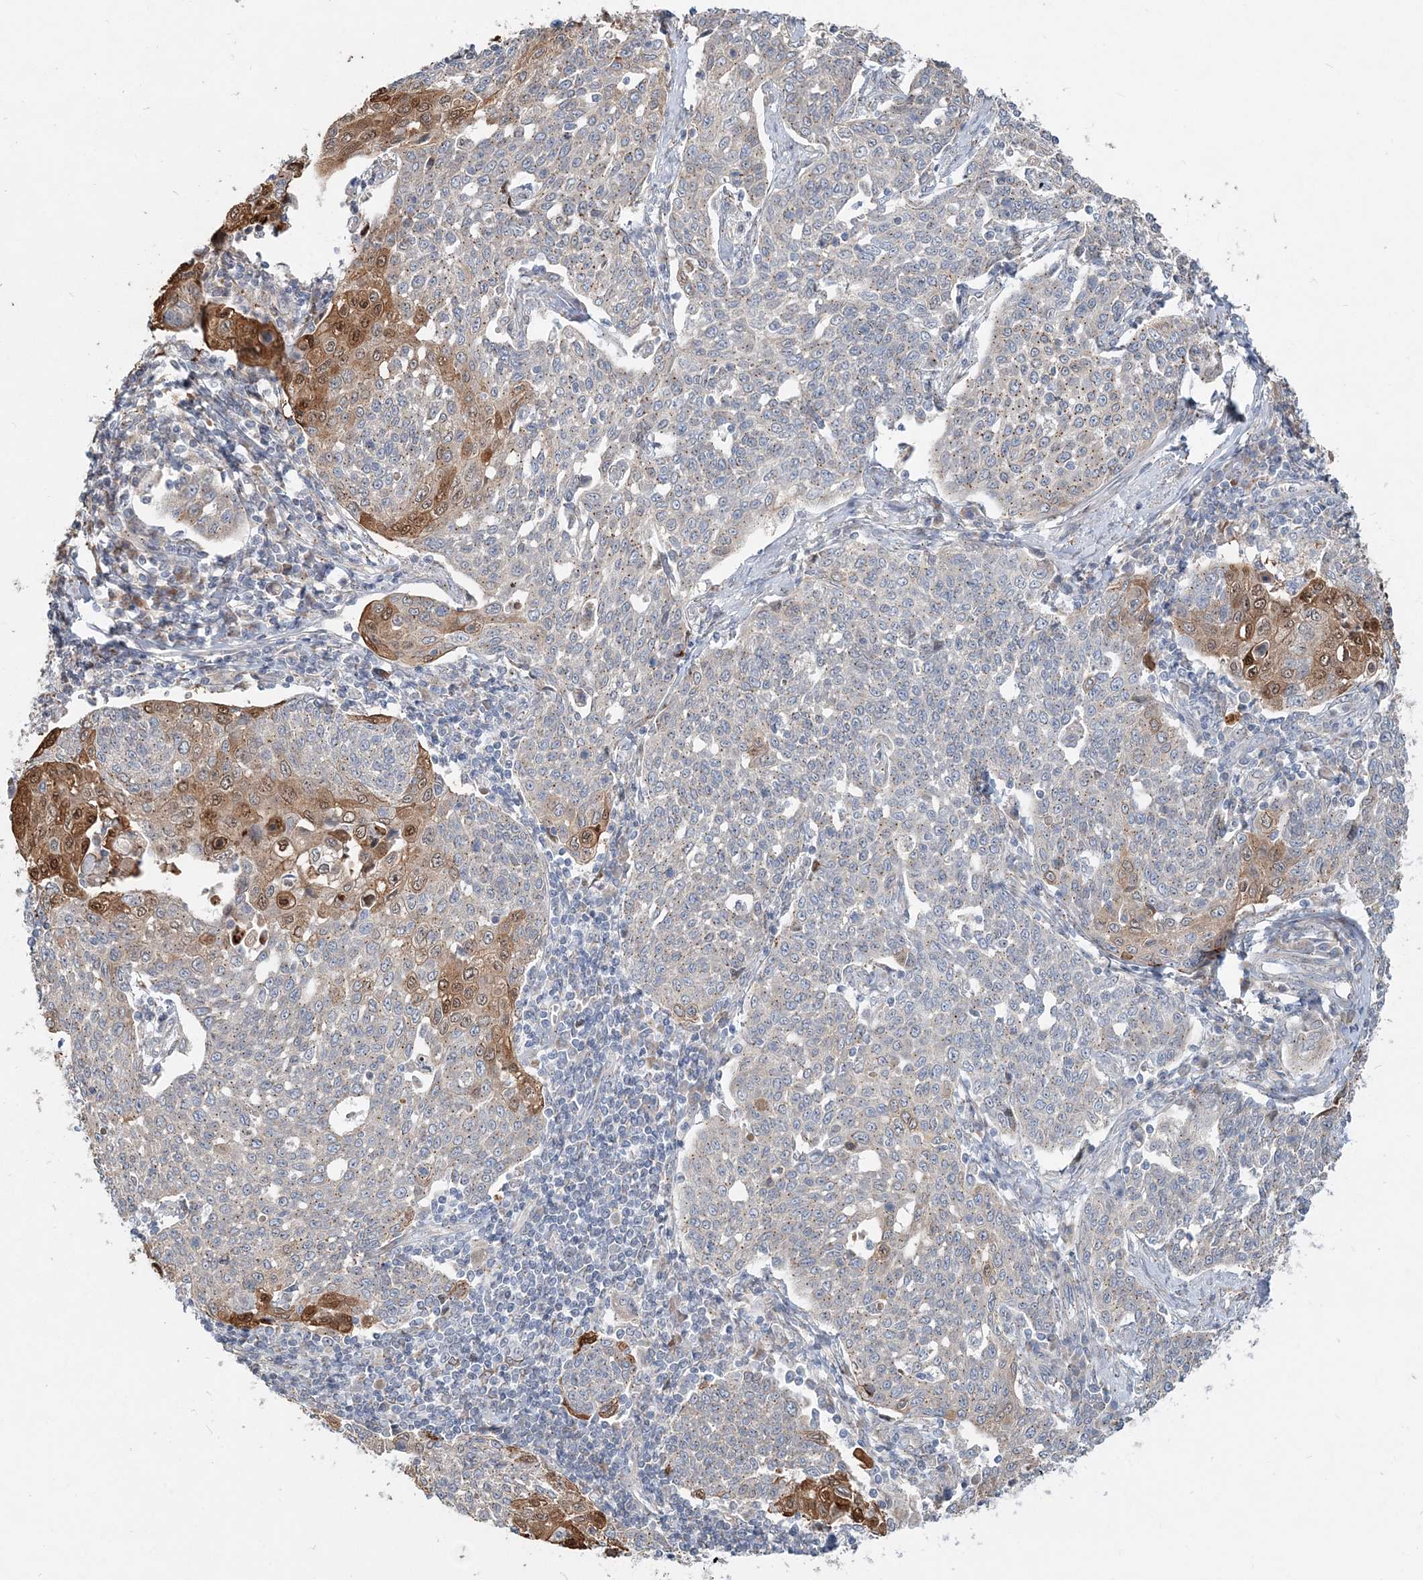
{"staining": {"intensity": "moderate", "quantity": "<25%", "location": "cytoplasmic/membranous"}, "tissue": "cervical cancer", "cell_type": "Tumor cells", "image_type": "cancer", "snomed": [{"axis": "morphology", "description": "Squamous cell carcinoma, NOS"}, {"axis": "topography", "description": "Cervix"}], "caption": "Immunohistochemical staining of human cervical cancer demonstrates moderate cytoplasmic/membranous protein staining in approximately <25% of tumor cells.", "gene": "CXXC5", "patient": {"sex": "female", "age": 34}}